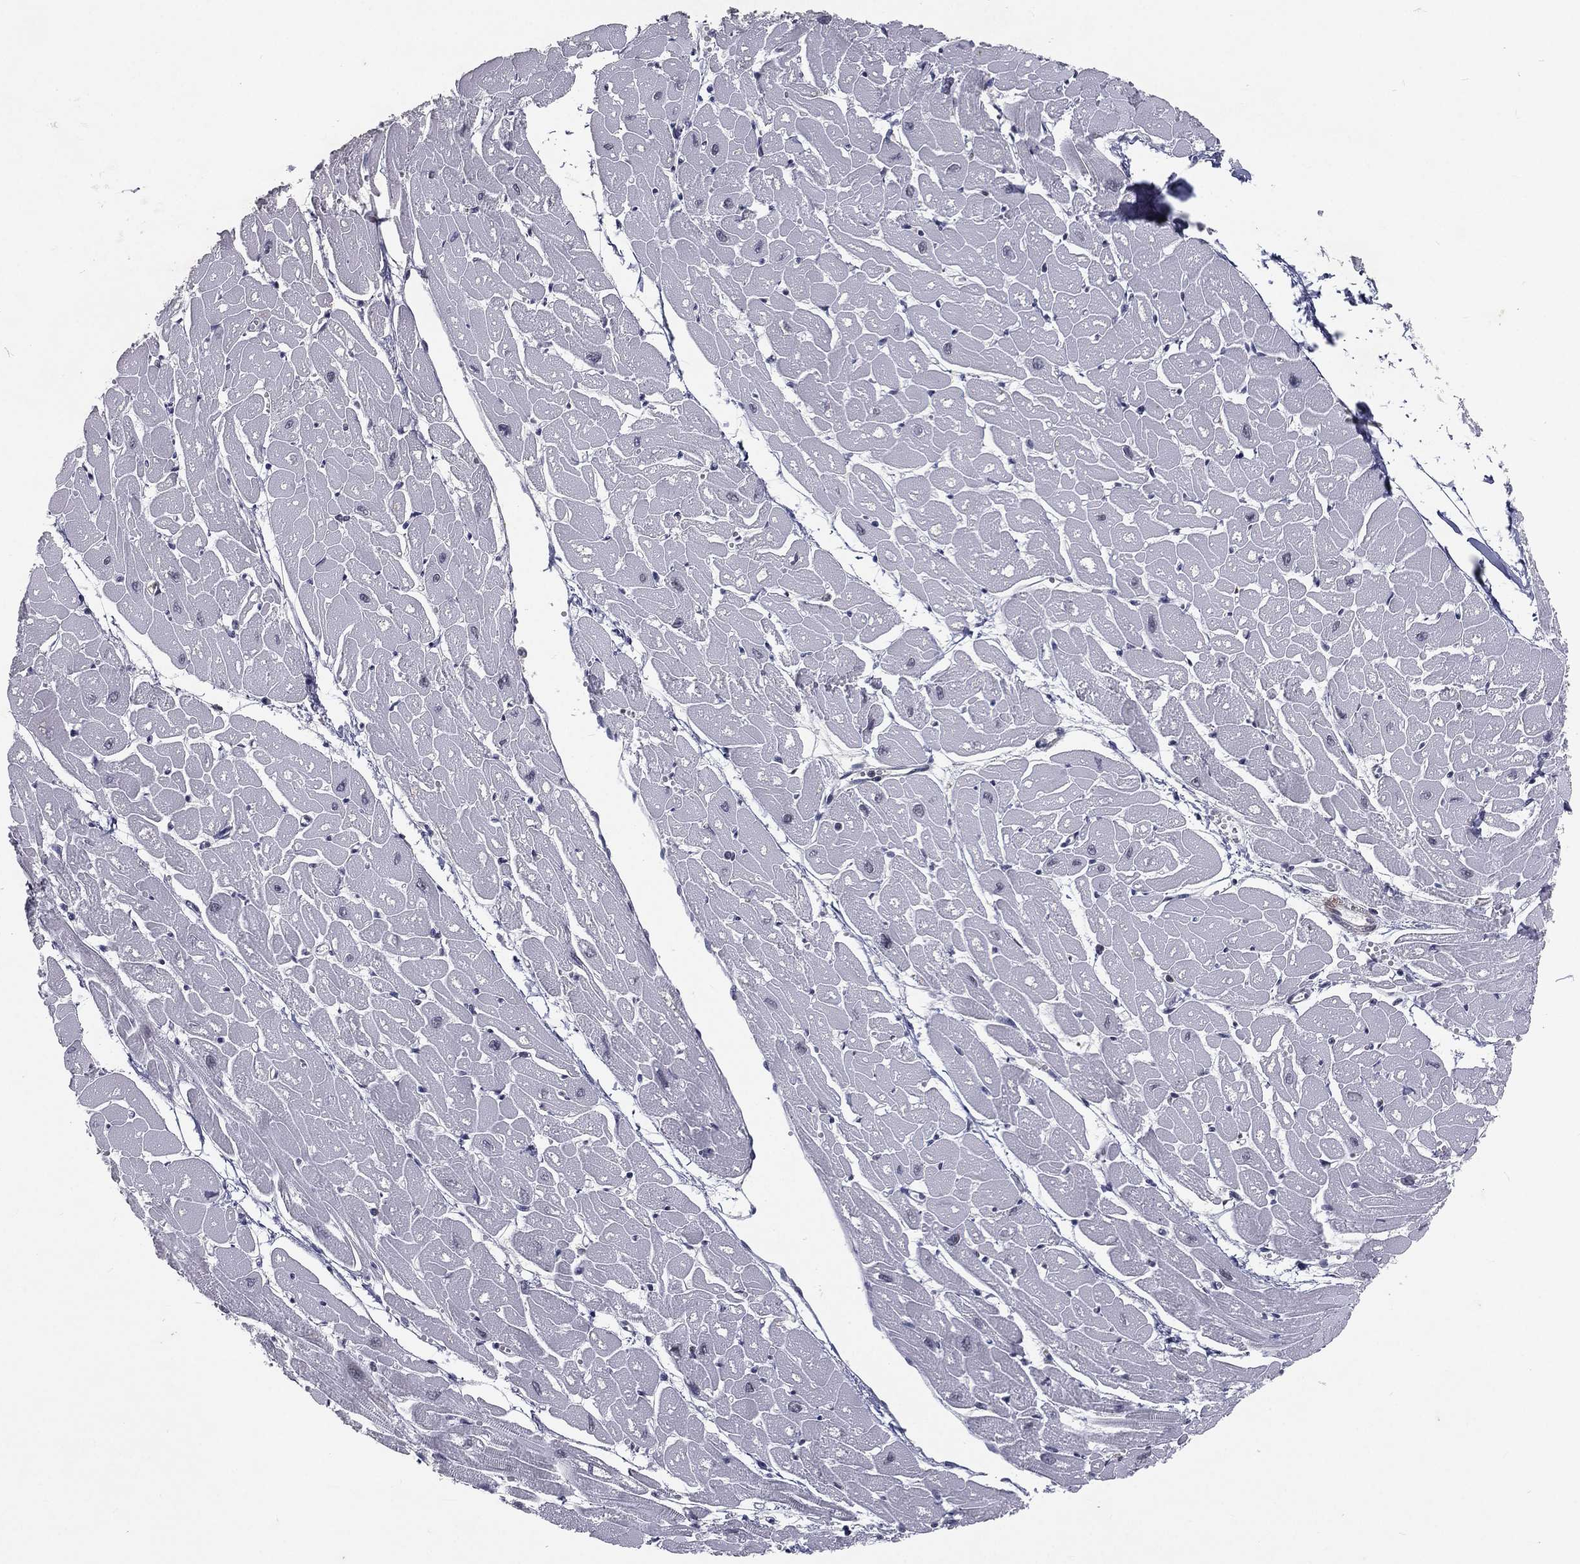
{"staining": {"intensity": "negative", "quantity": "none", "location": "none"}, "tissue": "heart muscle", "cell_type": "Cardiomyocytes", "image_type": "normal", "snomed": [{"axis": "morphology", "description": "Normal tissue, NOS"}, {"axis": "topography", "description": "Heart"}], "caption": "Immunohistochemistry (IHC) histopathology image of unremarkable heart muscle stained for a protein (brown), which shows no positivity in cardiomyocytes. Nuclei are stained in blue.", "gene": "MORC2", "patient": {"sex": "male", "age": 57}}